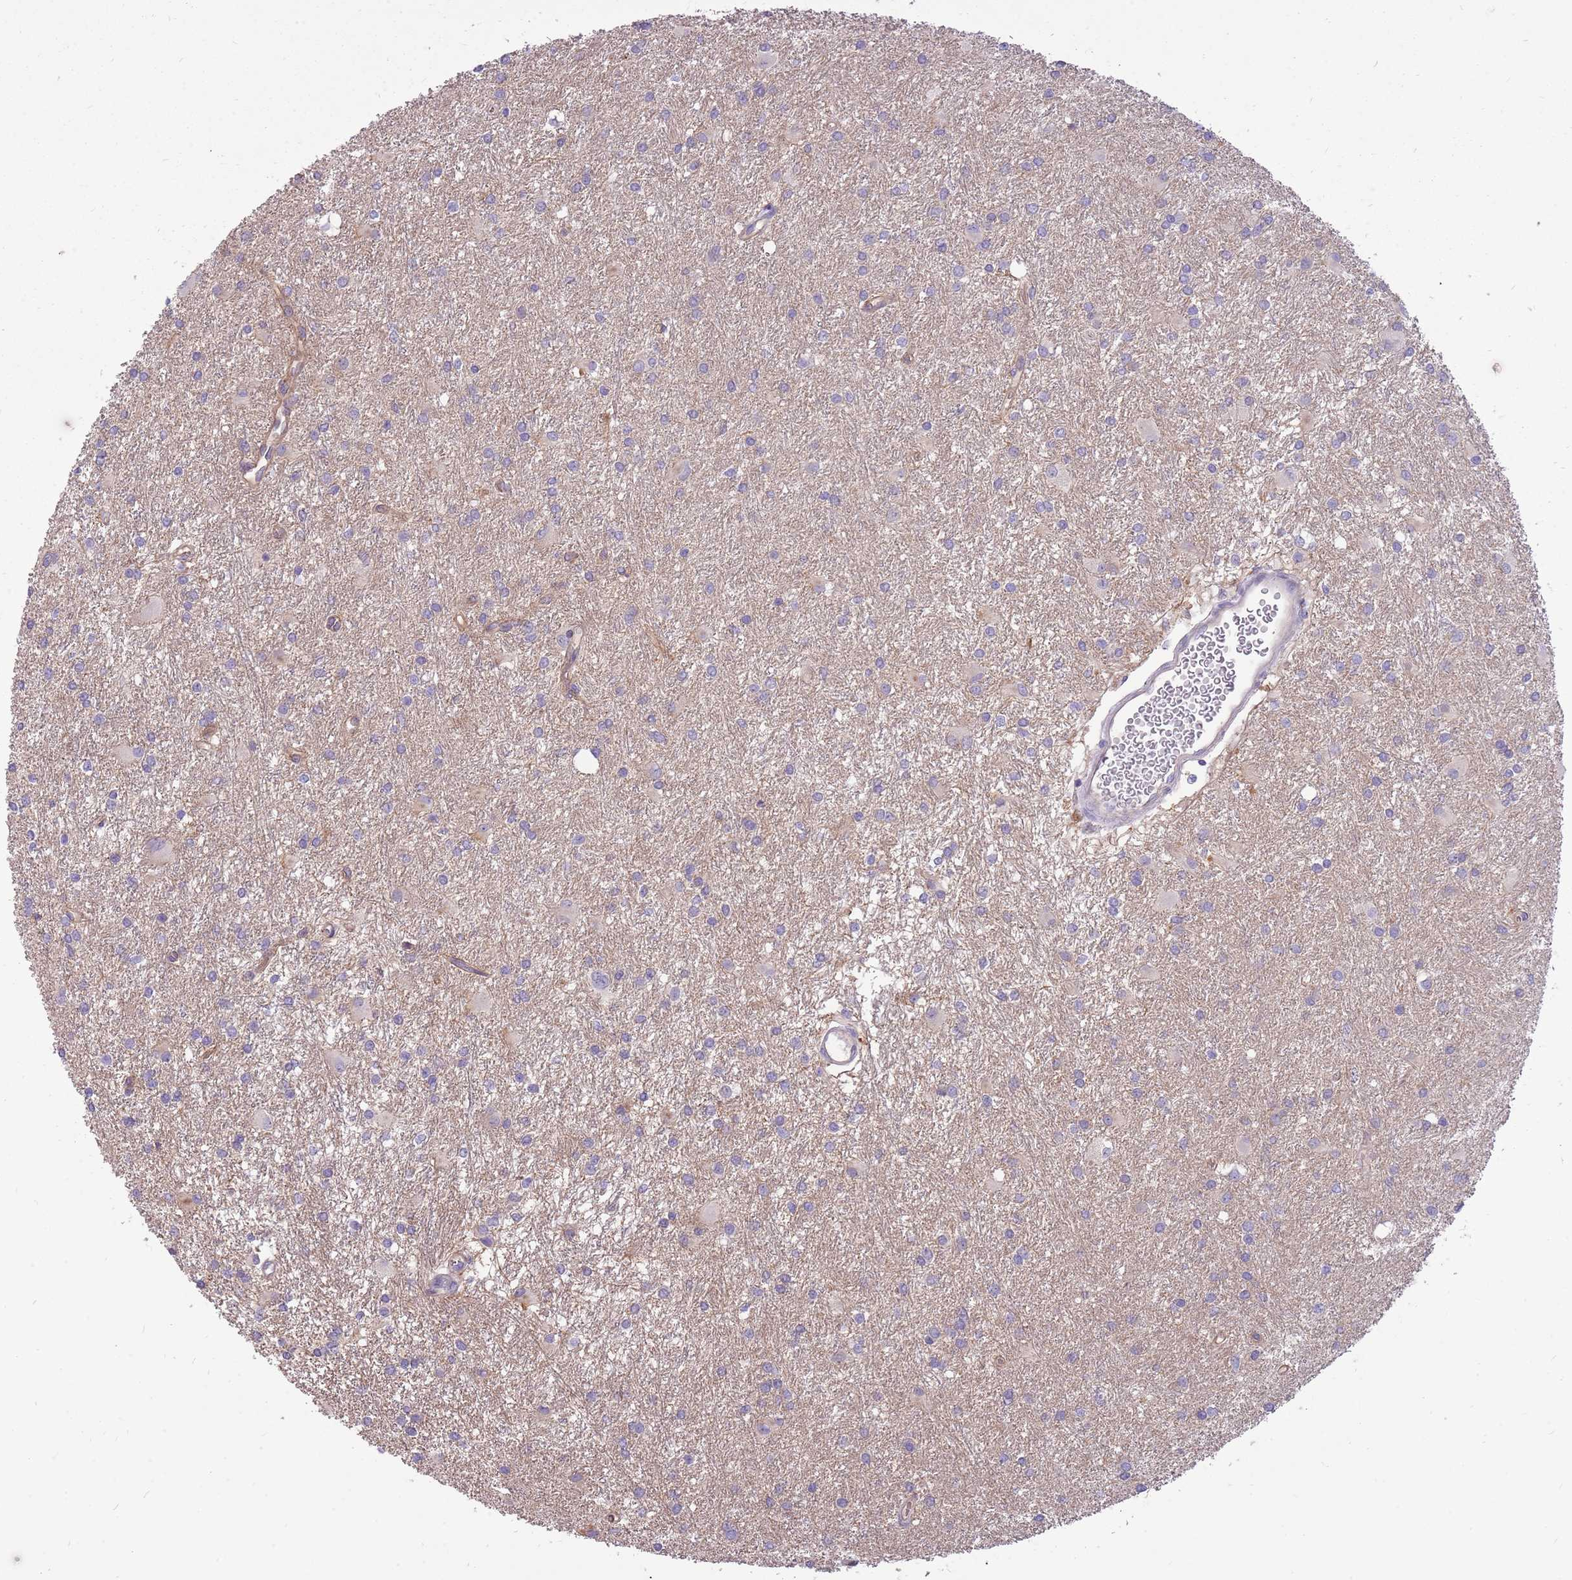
{"staining": {"intensity": "negative", "quantity": "none", "location": "none"}, "tissue": "glioma", "cell_type": "Tumor cells", "image_type": "cancer", "snomed": [{"axis": "morphology", "description": "Glioma, malignant, High grade"}, {"axis": "topography", "description": "Brain"}], "caption": "A photomicrograph of human malignant glioma (high-grade) is negative for staining in tumor cells.", "gene": "NTN4", "patient": {"sex": "female", "age": 50}}